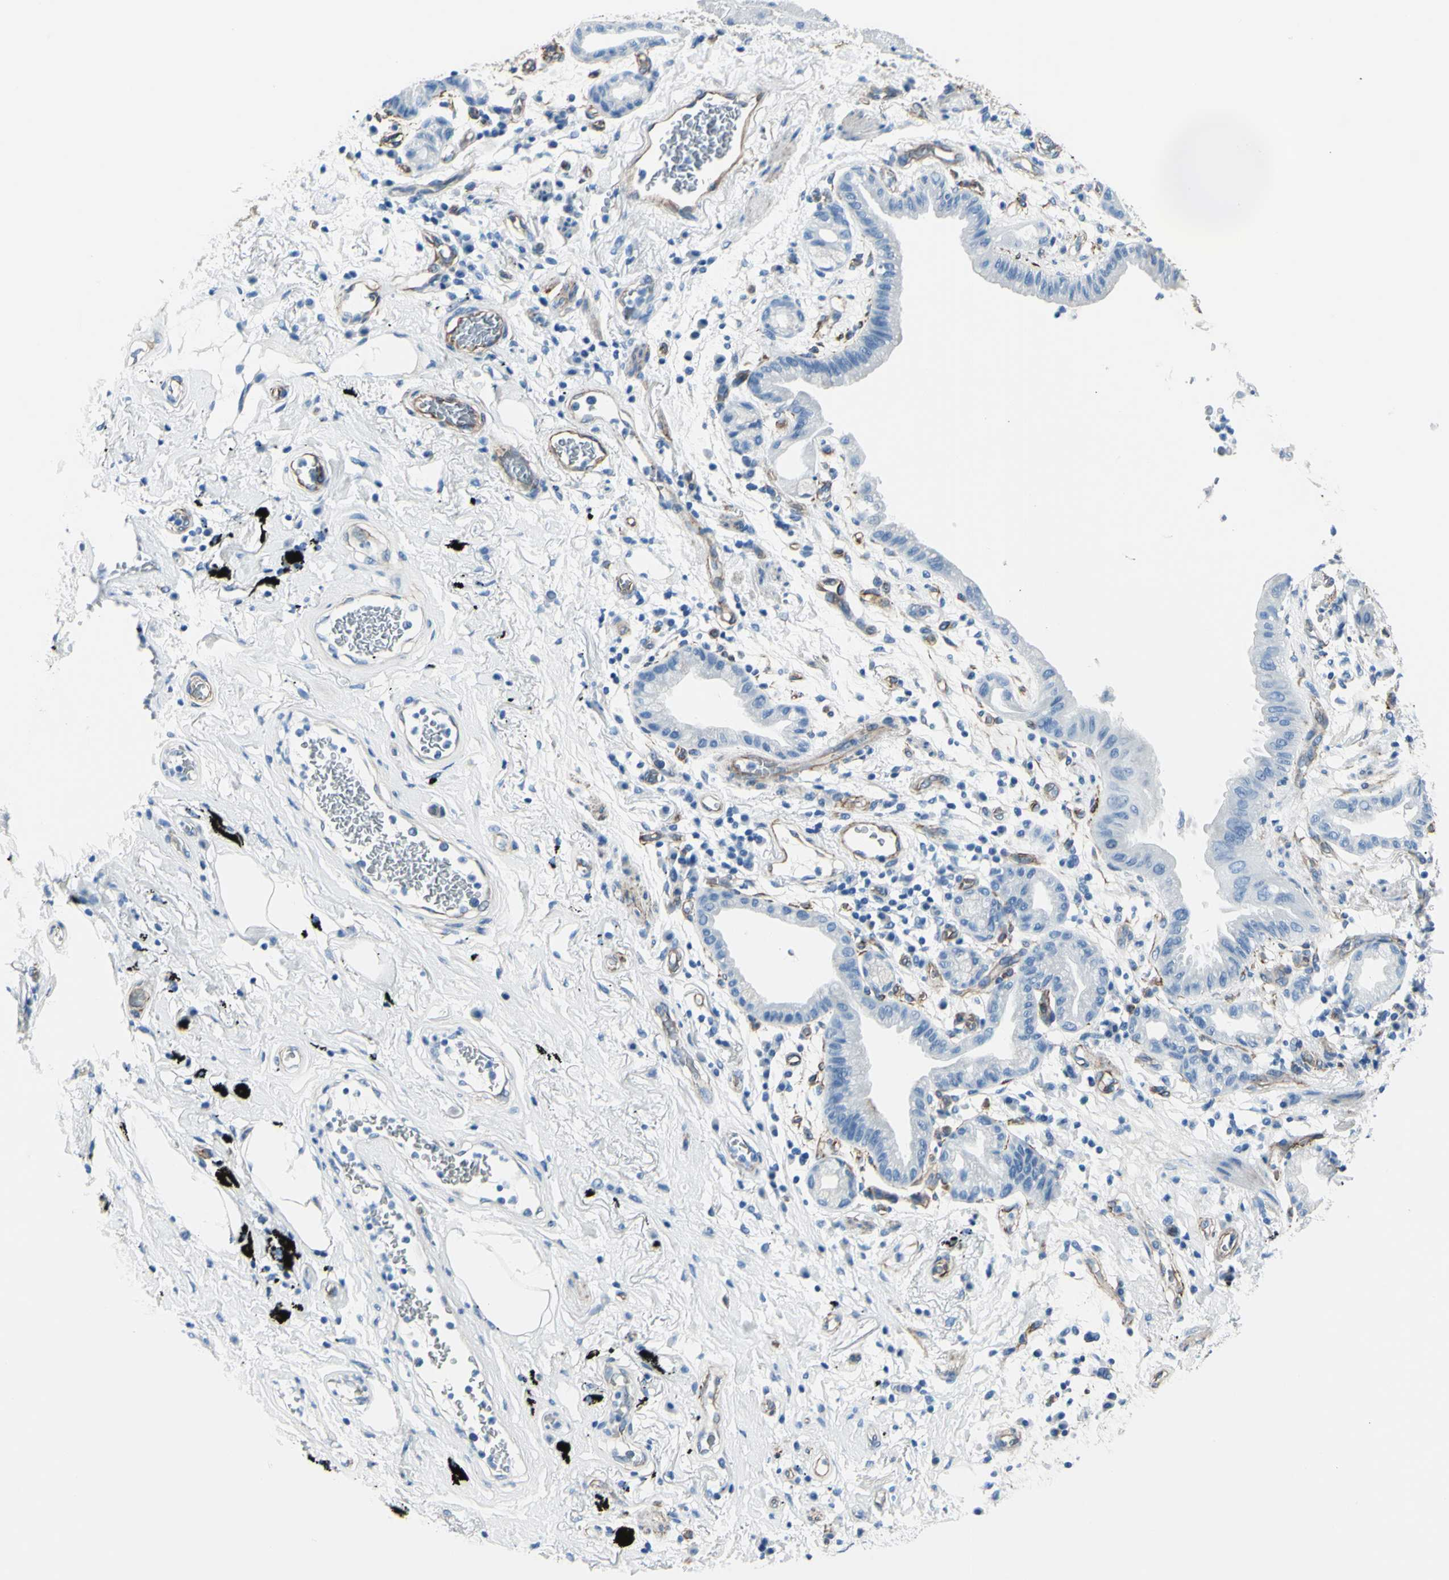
{"staining": {"intensity": "negative", "quantity": "none", "location": "none"}, "tissue": "lung cancer", "cell_type": "Tumor cells", "image_type": "cancer", "snomed": [{"axis": "morphology", "description": "Adenocarcinoma, NOS"}, {"axis": "topography", "description": "Lung"}], "caption": "The image demonstrates no significant staining in tumor cells of lung cancer (adenocarcinoma).", "gene": "PTH2R", "patient": {"sex": "female", "age": 70}}